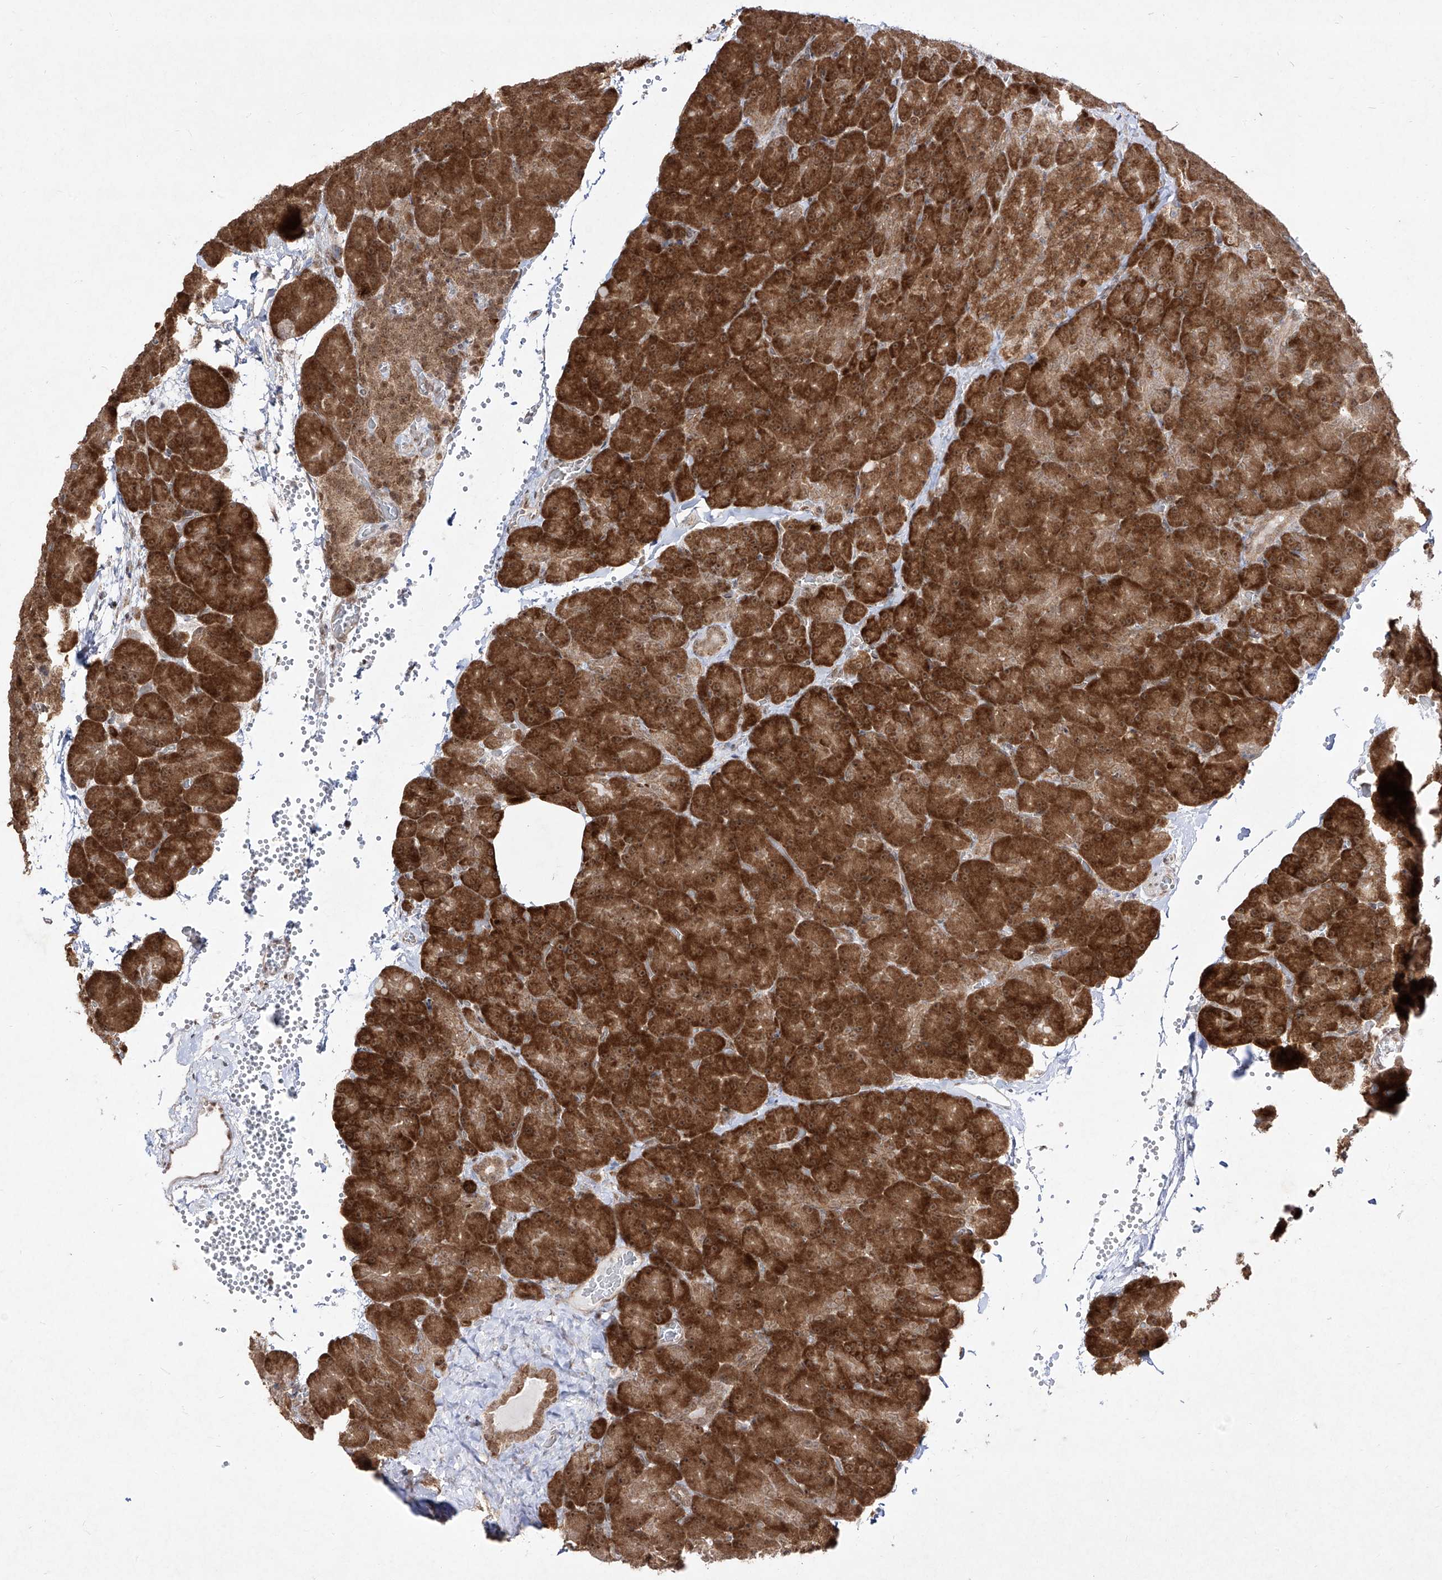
{"staining": {"intensity": "strong", "quantity": ">75%", "location": "cytoplasmic/membranous,nuclear"}, "tissue": "pancreas", "cell_type": "Exocrine glandular cells", "image_type": "normal", "snomed": [{"axis": "morphology", "description": "Normal tissue, NOS"}, {"axis": "morphology", "description": "Carcinoid, malignant, NOS"}, {"axis": "topography", "description": "Pancreas"}], "caption": "This is a micrograph of IHC staining of normal pancreas, which shows strong positivity in the cytoplasmic/membranous,nuclear of exocrine glandular cells.", "gene": "SNRNP27", "patient": {"sex": "female", "age": 35}}